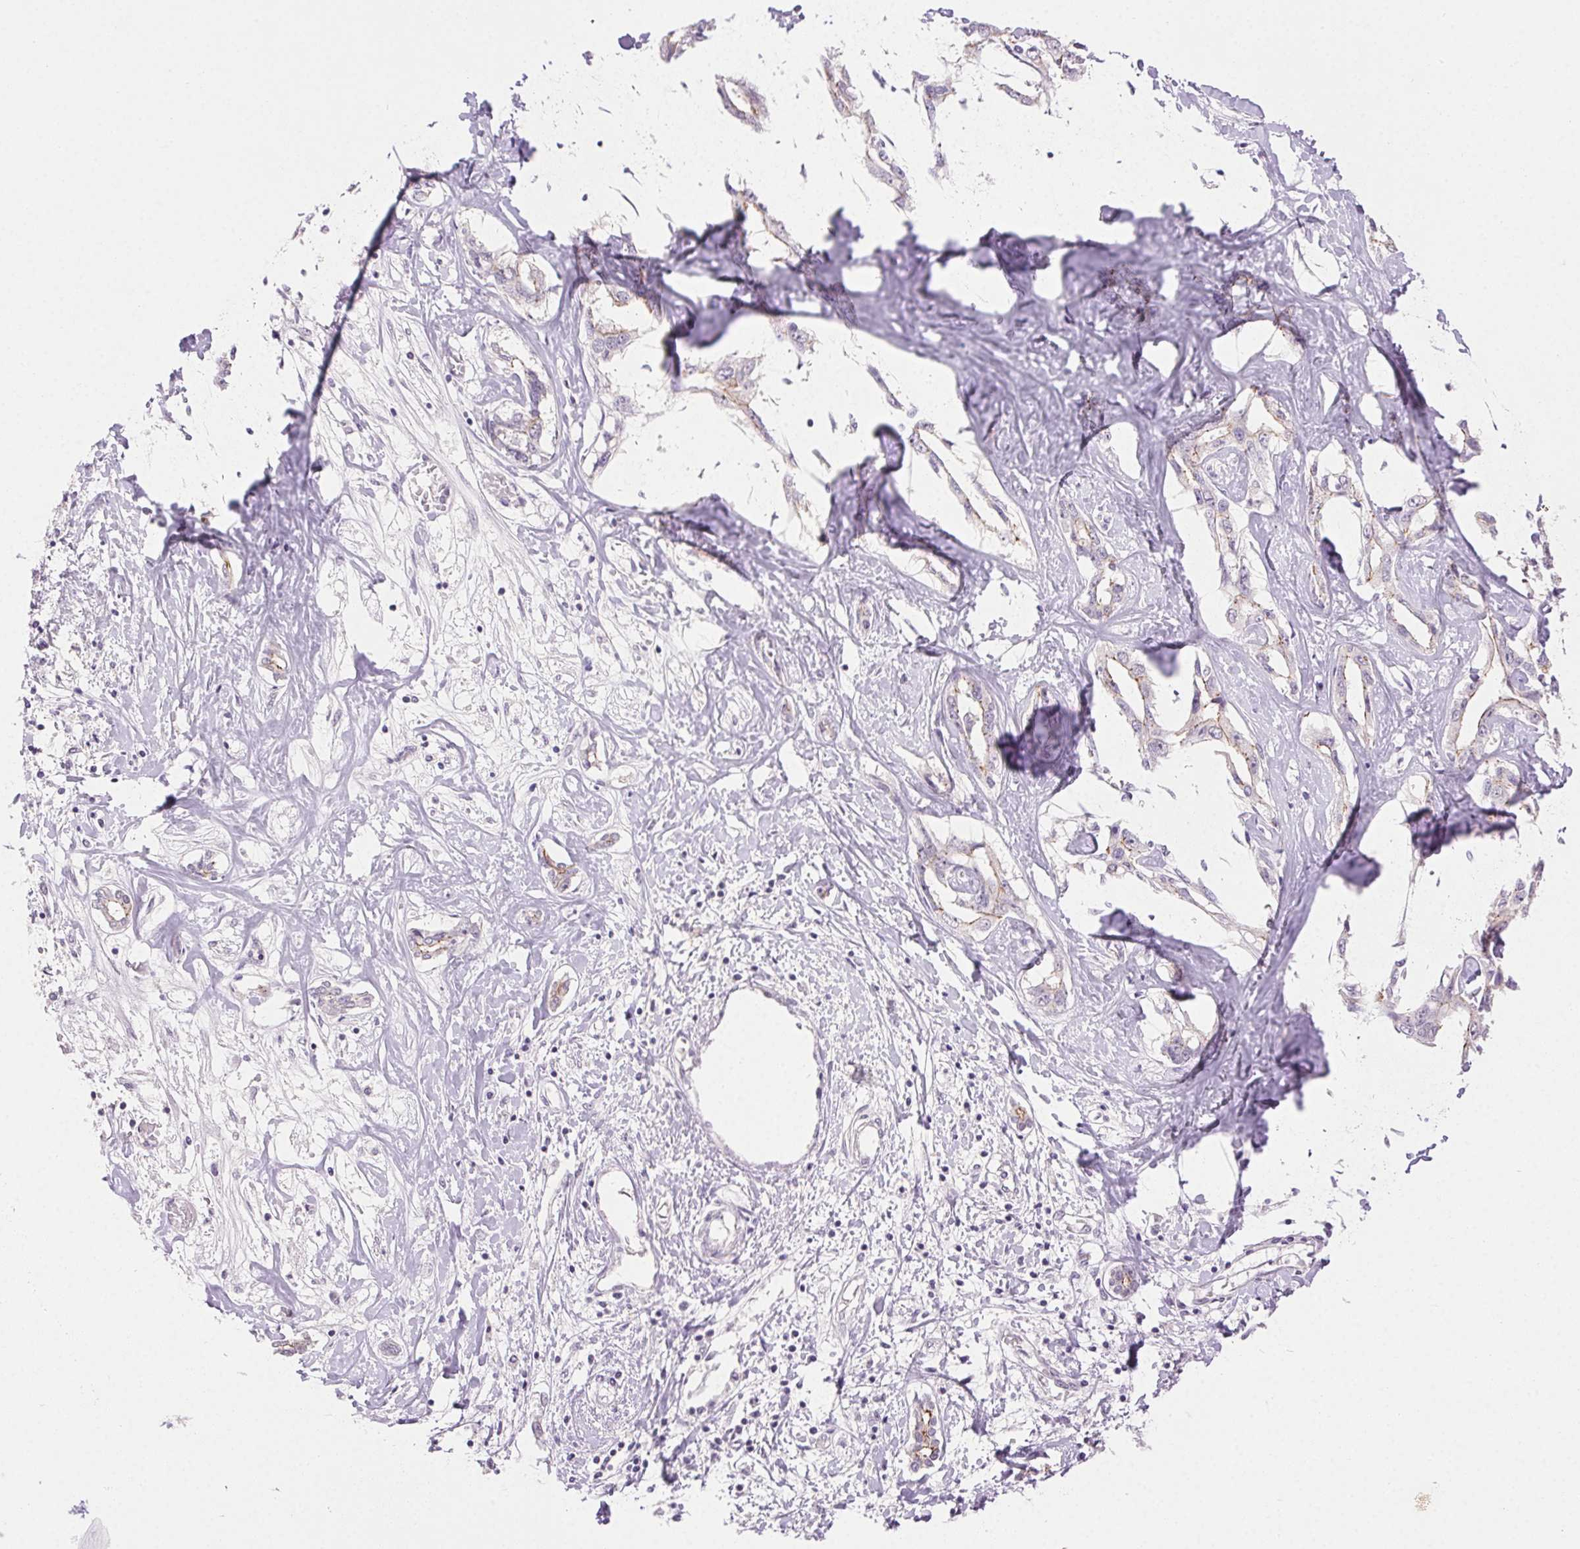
{"staining": {"intensity": "weak", "quantity": "<25%", "location": "cytoplasmic/membranous"}, "tissue": "liver cancer", "cell_type": "Tumor cells", "image_type": "cancer", "snomed": [{"axis": "morphology", "description": "Cholangiocarcinoma"}, {"axis": "topography", "description": "Liver"}], "caption": "Immunohistochemistry (IHC) of cholangiocarcinoma (liver) reveals no staining in tumor cells. (DAB (3,3'-diaminobenzidine) immunohistochemistry (IHC), high magnification).", "gene": "CLDN10", "patient": {"sex": "male", "age": 59}}